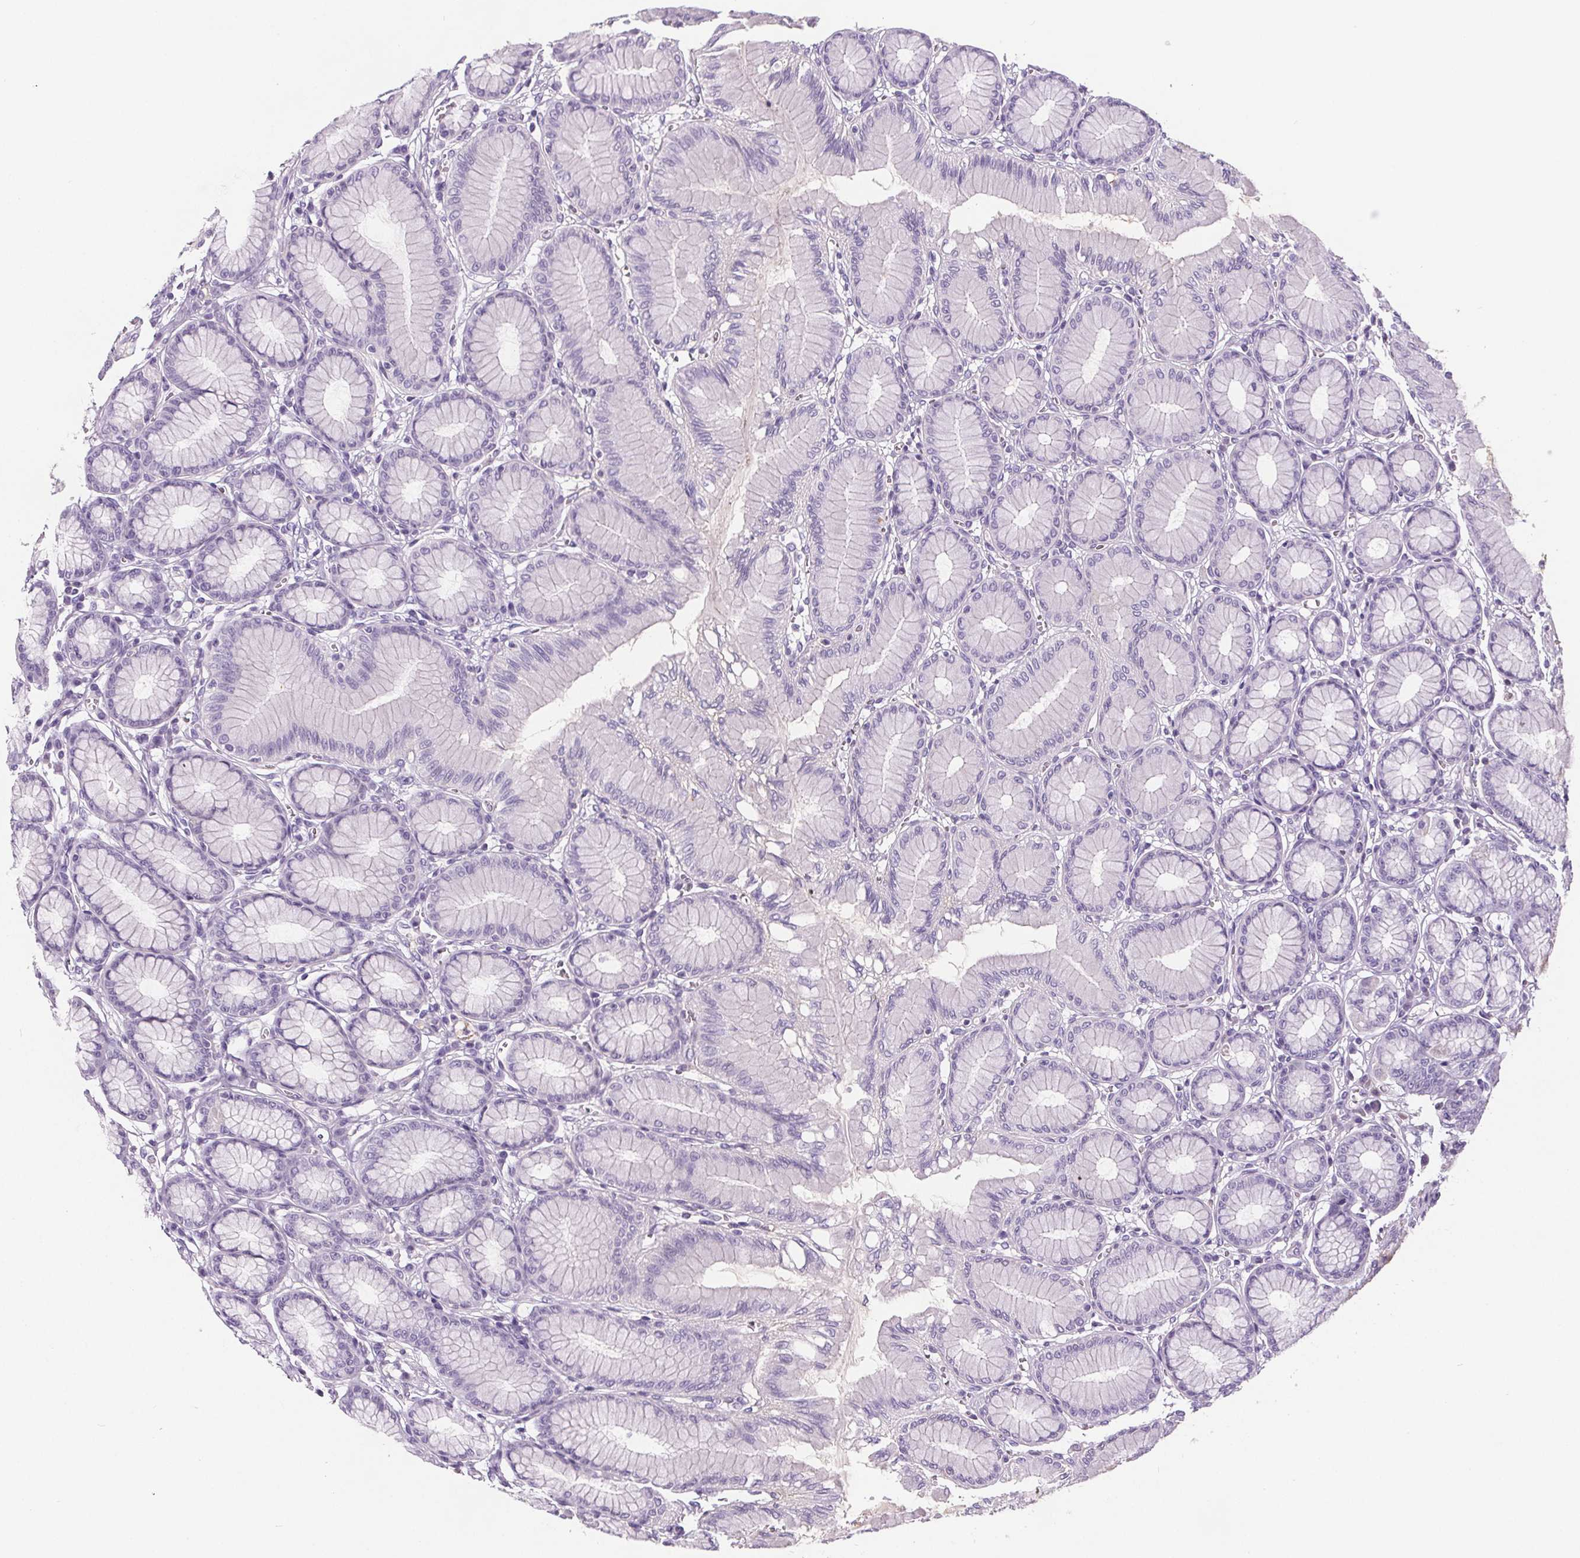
{"staining": {"intensity": "negative", "quantity": "none", "location": "none"}, "tissue": "stomach", "cell_type": "Glandular cells", "image_type": "normal", "snomed": [{"axis": "morphology", "description": "Normal tissue, NOS"}, {"axis": "topography", "description": "Stomach"}, {"axis": "topography", "description": "Stomach, lower"}], "caption": "Histopathology image shows no significant protein expression in glandular cells of normal stomach.", "gene": "CD5L", "patient": {"sex": "male", "age": 76}}